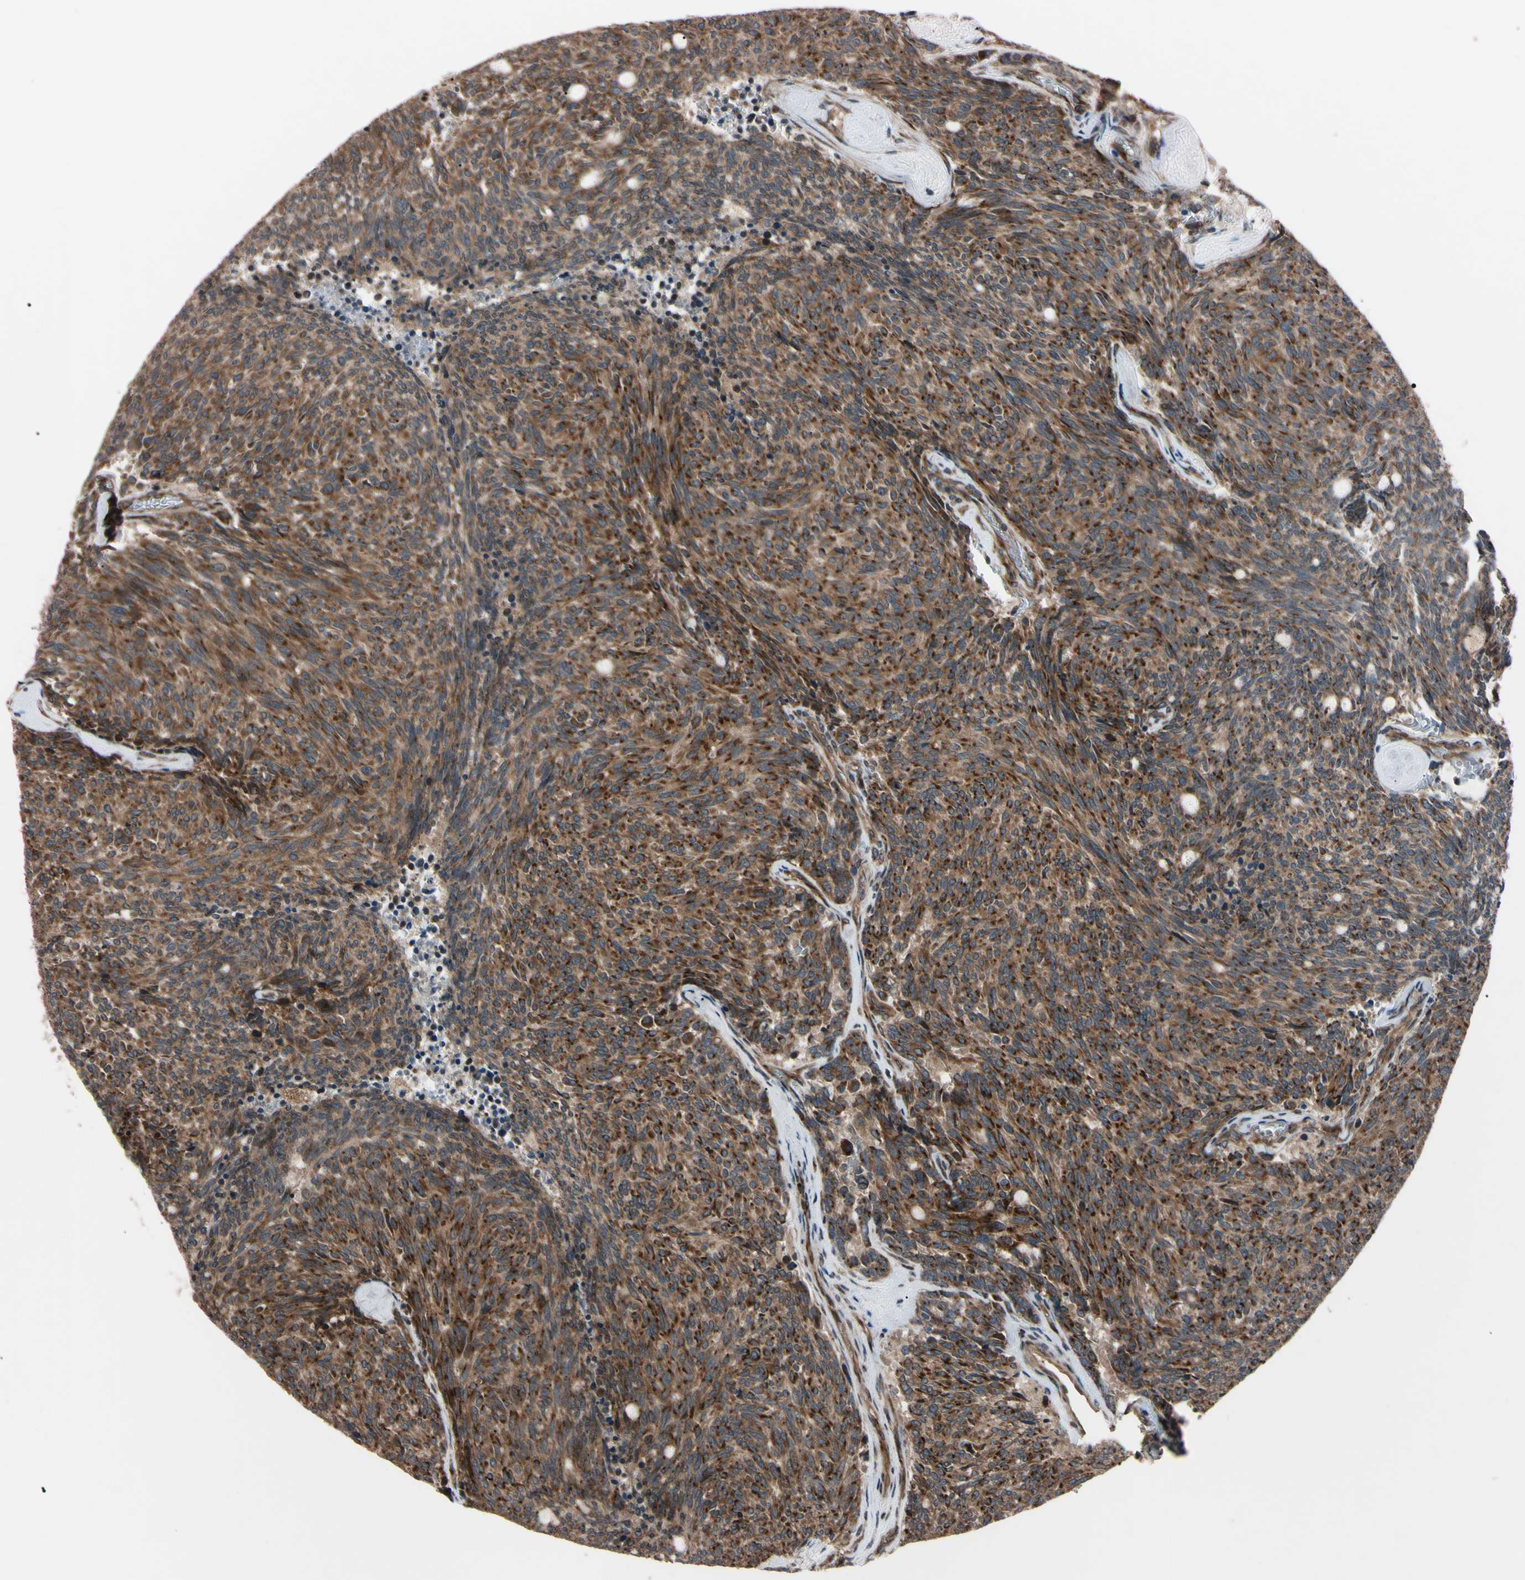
{"staining": {"intensity": "strong", "quantity": ">75%", "location": "cytoplasmic/membranous"}, "tissue": "carcinoid", "cell_type": "Tumor cells", "image_type": "cancer", "snomed": [{"axis": "morphology", "description": "Carcinoid, malignant, NOS"}, {"axis": "topography", "description": "Pancreas"}], "caption": "Immunohistochemical staining of human malignant carcinoid shows strong cytoplasmic/membranous protein positivity in approximately >75% of tumor cells.", "gene": "GUCY1B1", "patient": {"sex": "female", "age": 54}}